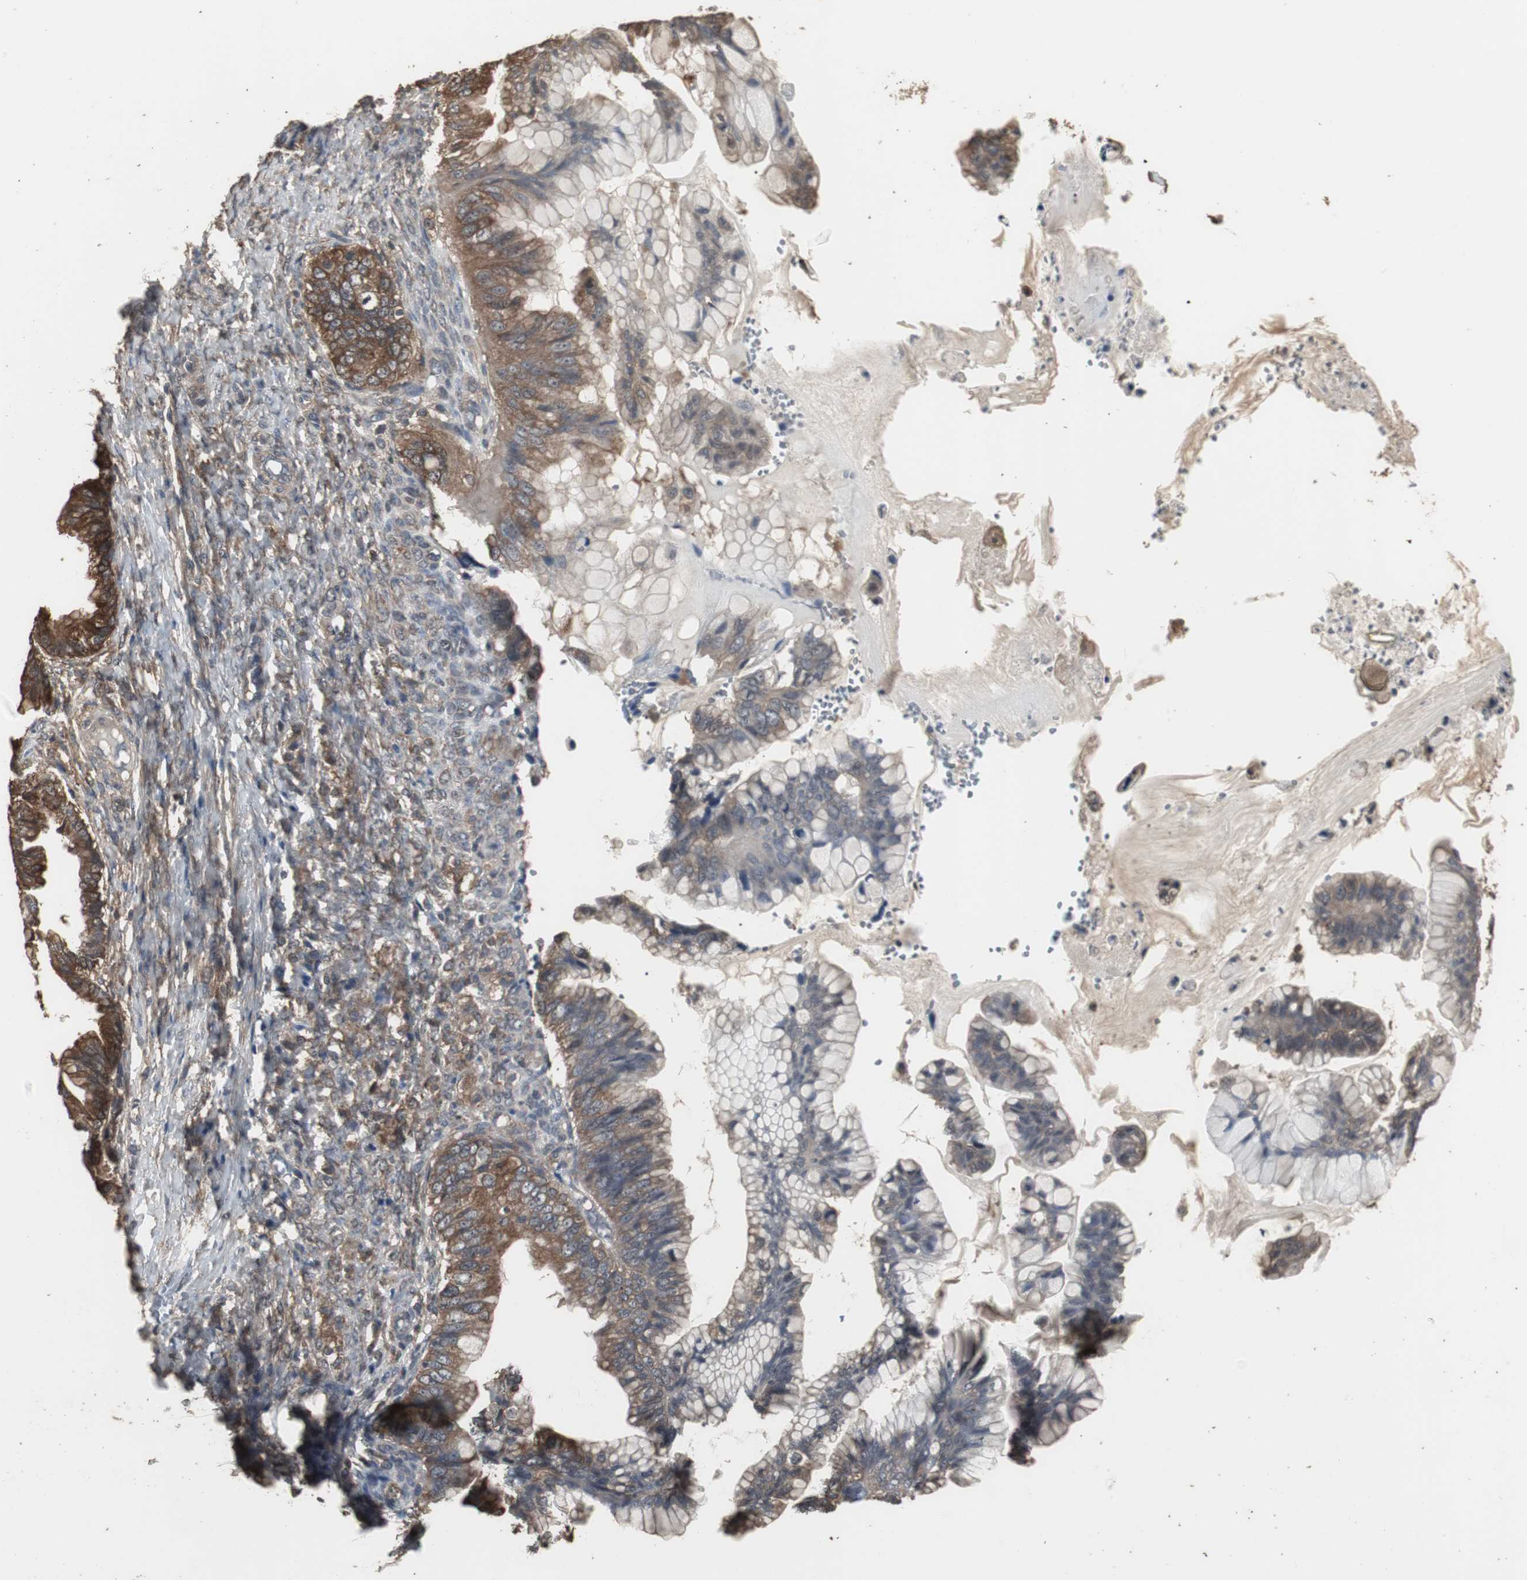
{"staining": {"intensity": "moderate", "quantity": ">75%", "location": "cytoplasmic/membranous"}, "tissue": "ovarian cancer", "cell_type": "Tumor cells", "image_type": "cancer", "snomed": [{"axis": "morphology", "description": "Cystadenocarcinoma, mucinous, NOS"}, {"axis": "topography", "description": "Ovary"}], "caption": "Tumor cells exhibit moderate cytoplasmic/membranous expression in approximately >75% of cells in ovarian cancer. Nuclei are stained in blue.", "gene": "HPRT1", "patient": {"sex": "female", "age": 36}}